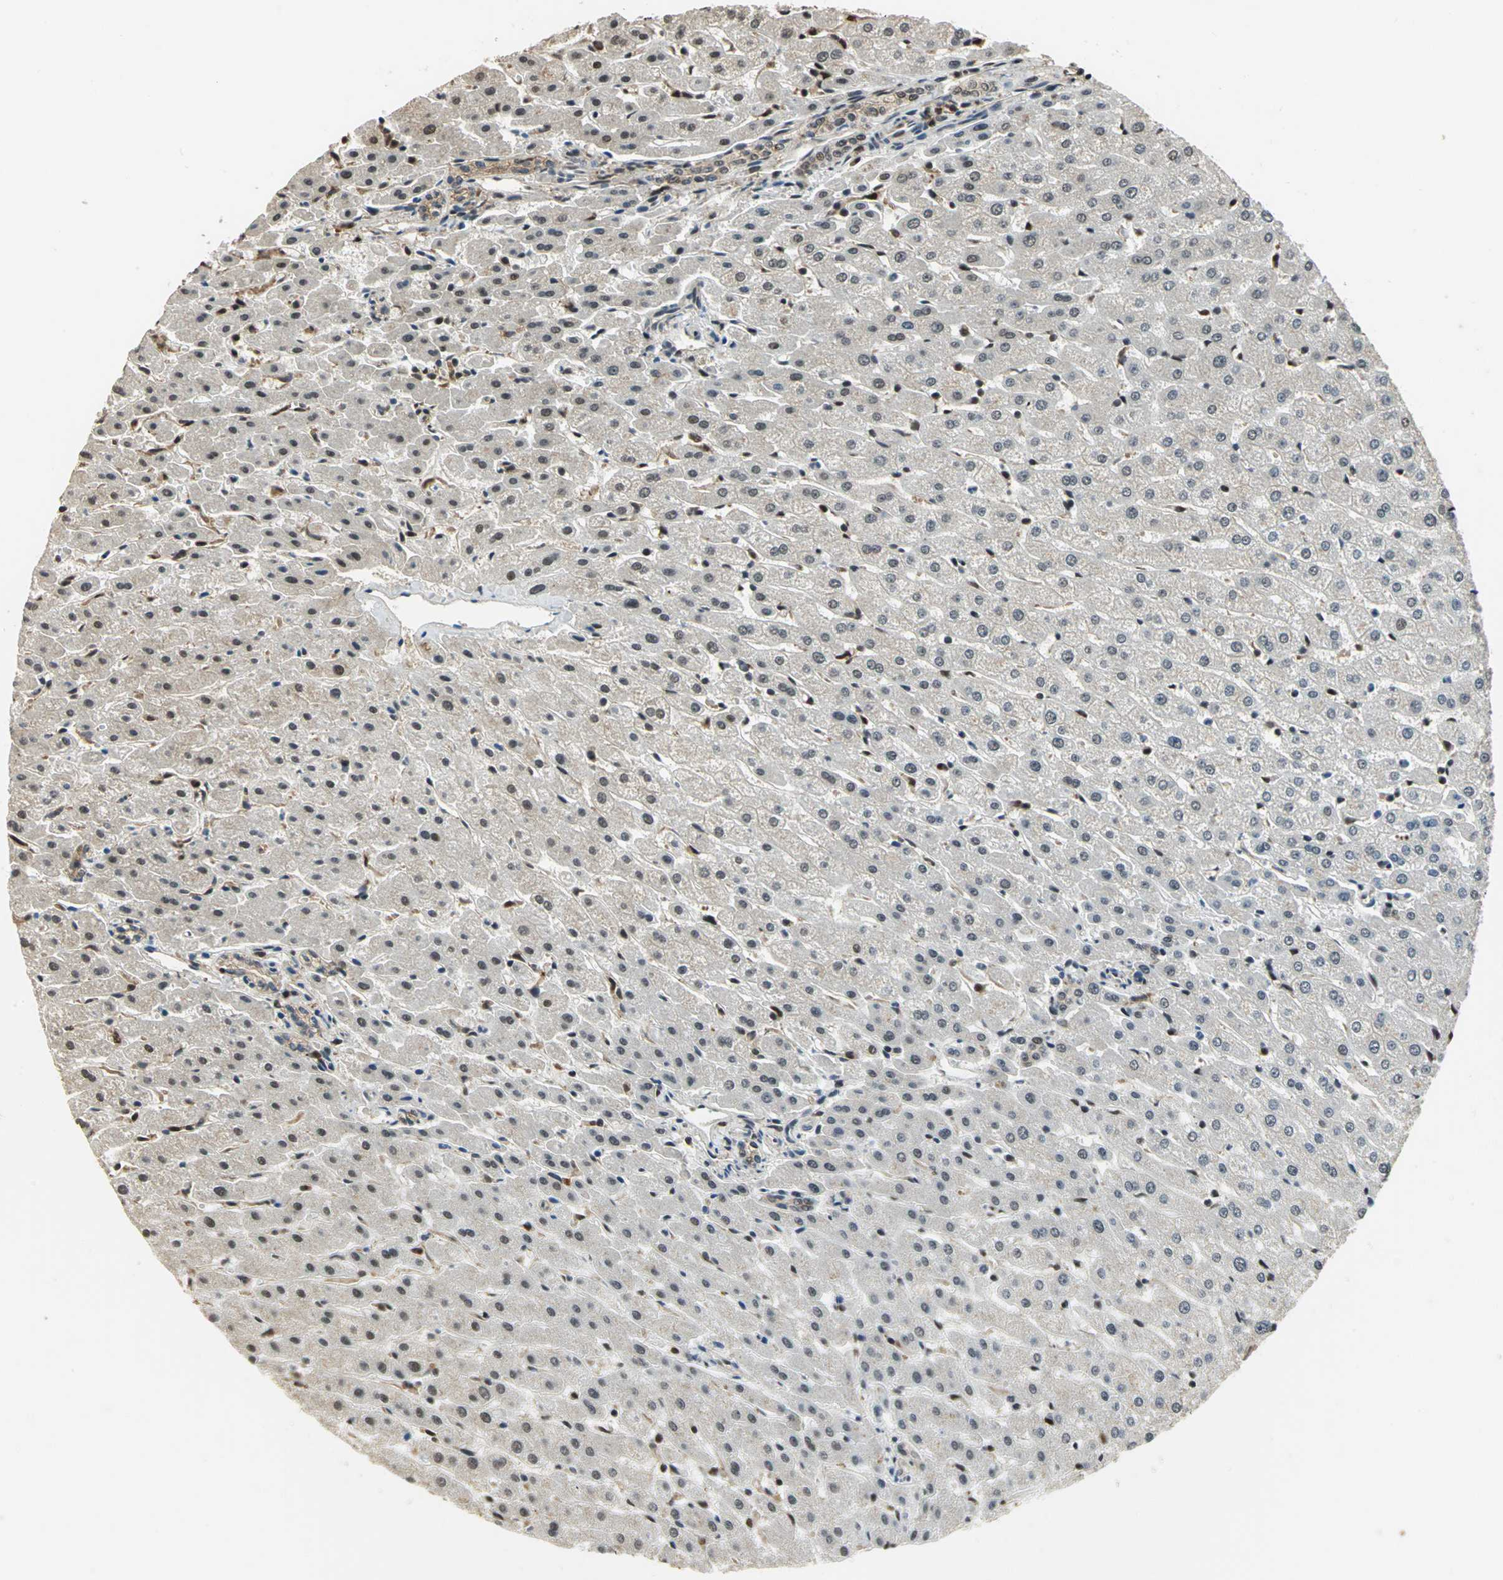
{"staining": {"intensity": "moderate", "quantity": ">75%", "location": "cytoplasmic/membranous,nuclear"}, "tissue": "liver", "cell_type": "Cholangiocytes", "image_type": "normal", "snomed": [{"axis": "morphology", "description": "Normal tissue, NOS"}, {"axis": "morphology", "description": "Fibrosis, NOS"}, {"axis": "topography", "description": "Liver"}], "caption": "A high-resolution histopathology image shows IHC staining of normal liver, which shows moderate cytoplasmic/membranous,nuclear positivity in about >75% of cholangiocytes. The protein of interest is shown in brown color, while the nuclei are stained blue.", "gene": "MIS18BP1", "patient": {"sex": "female", "age": 29}}